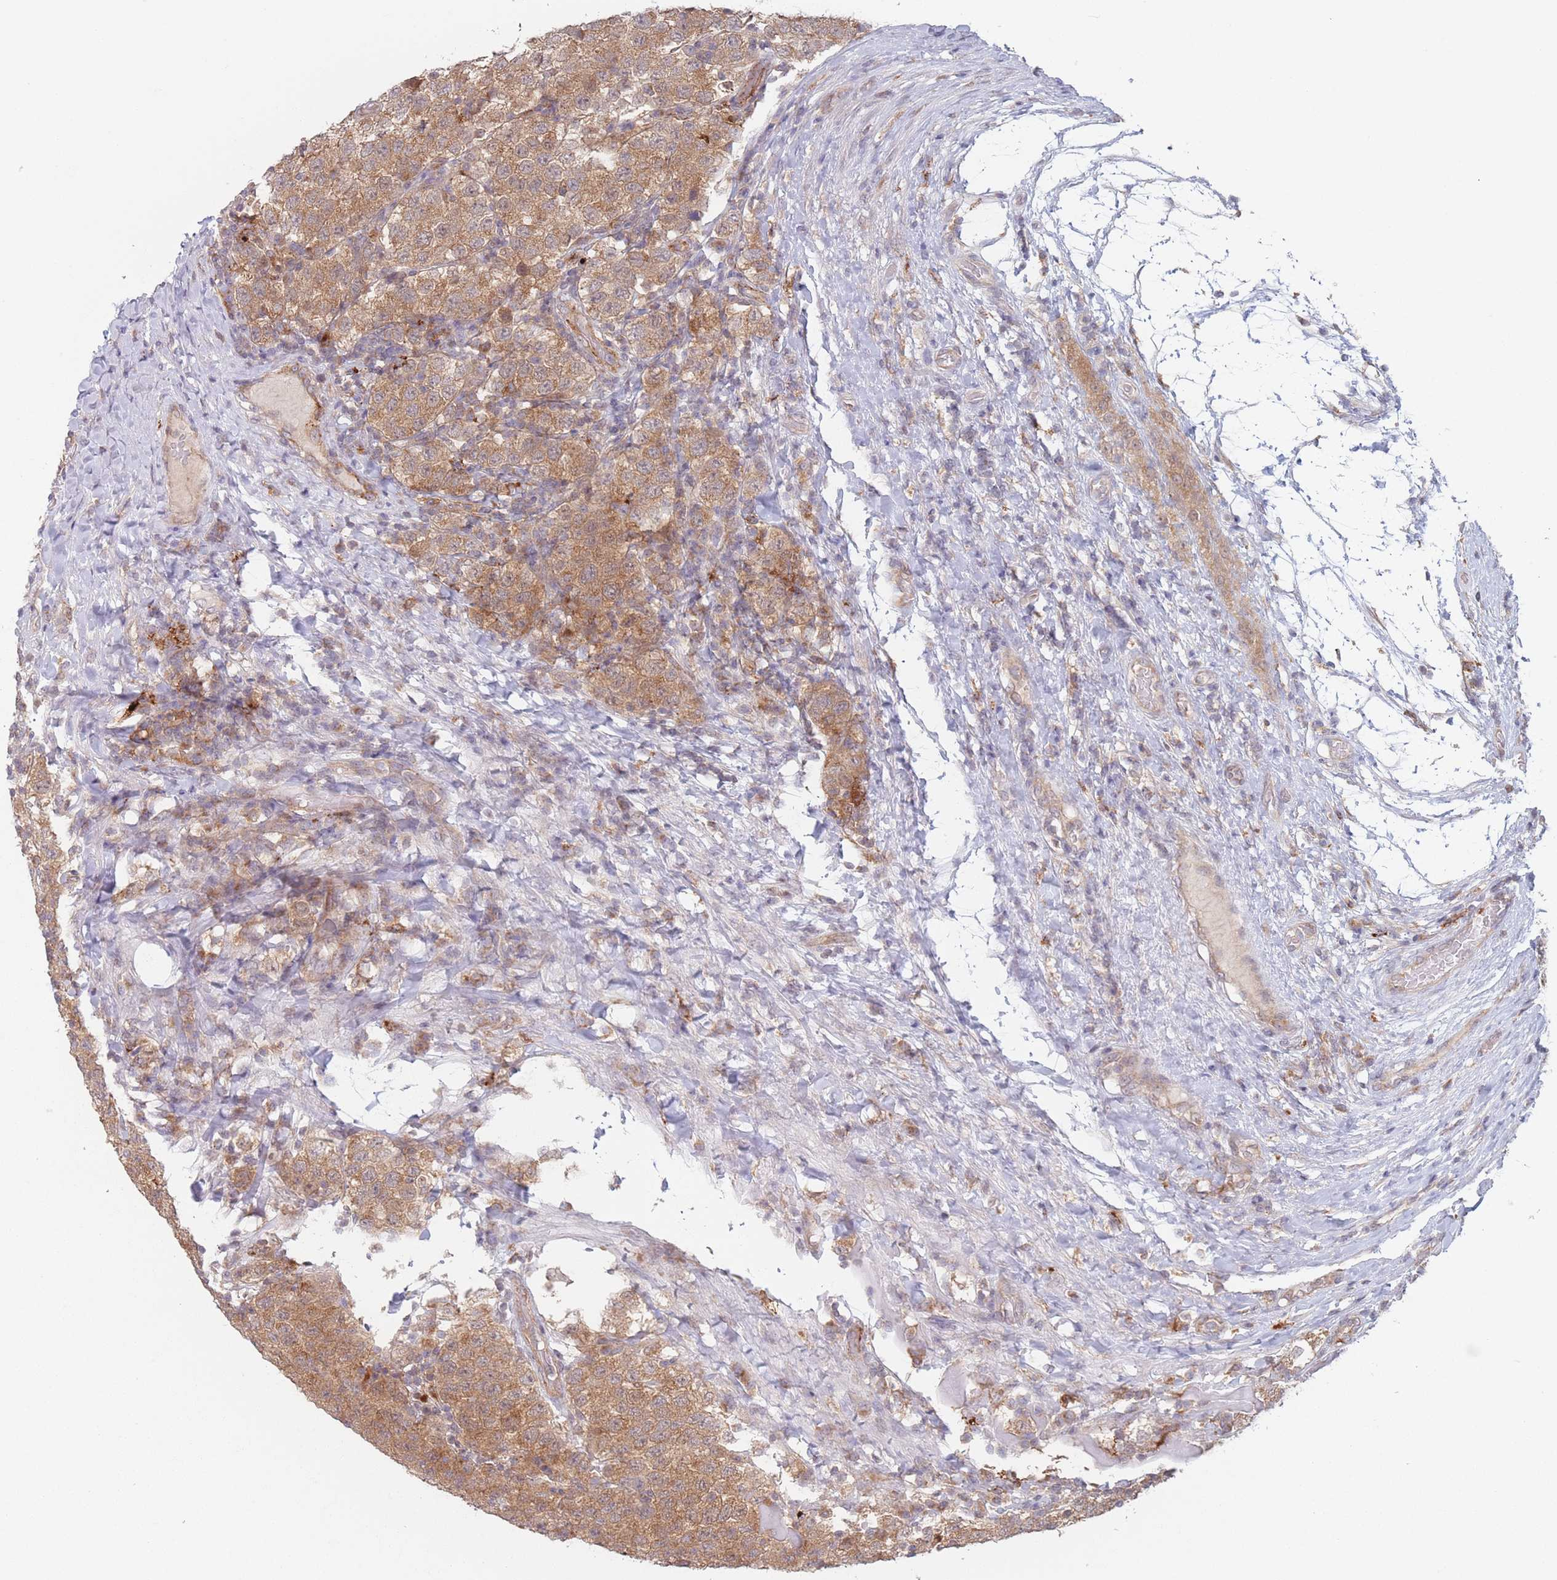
{"staining": {"intensity": "moderate", "quantity": ">75%", "location": "cytoplasmic/membranous"}, "tissue": "testis cancer", "cell_type": "Tumor cells", "image_type": "cancer", "snomed": [{"axis": "morphology", "description": "Seminoma, NOS"}, {"axis": "topography", "description": "Testis"}], "caption": "A brown stain labels moderate cytoplasmic/membranous positivity of a protein in testis cancer tumor cells. Using DAB (3,3'-diaminobenzidine) (brown) and hematoxylin (blue) stains, captured at high magnification using brightfield microscopy.", "gene": "PPM1A", "patient": {"sex": "male", "age": 34}}